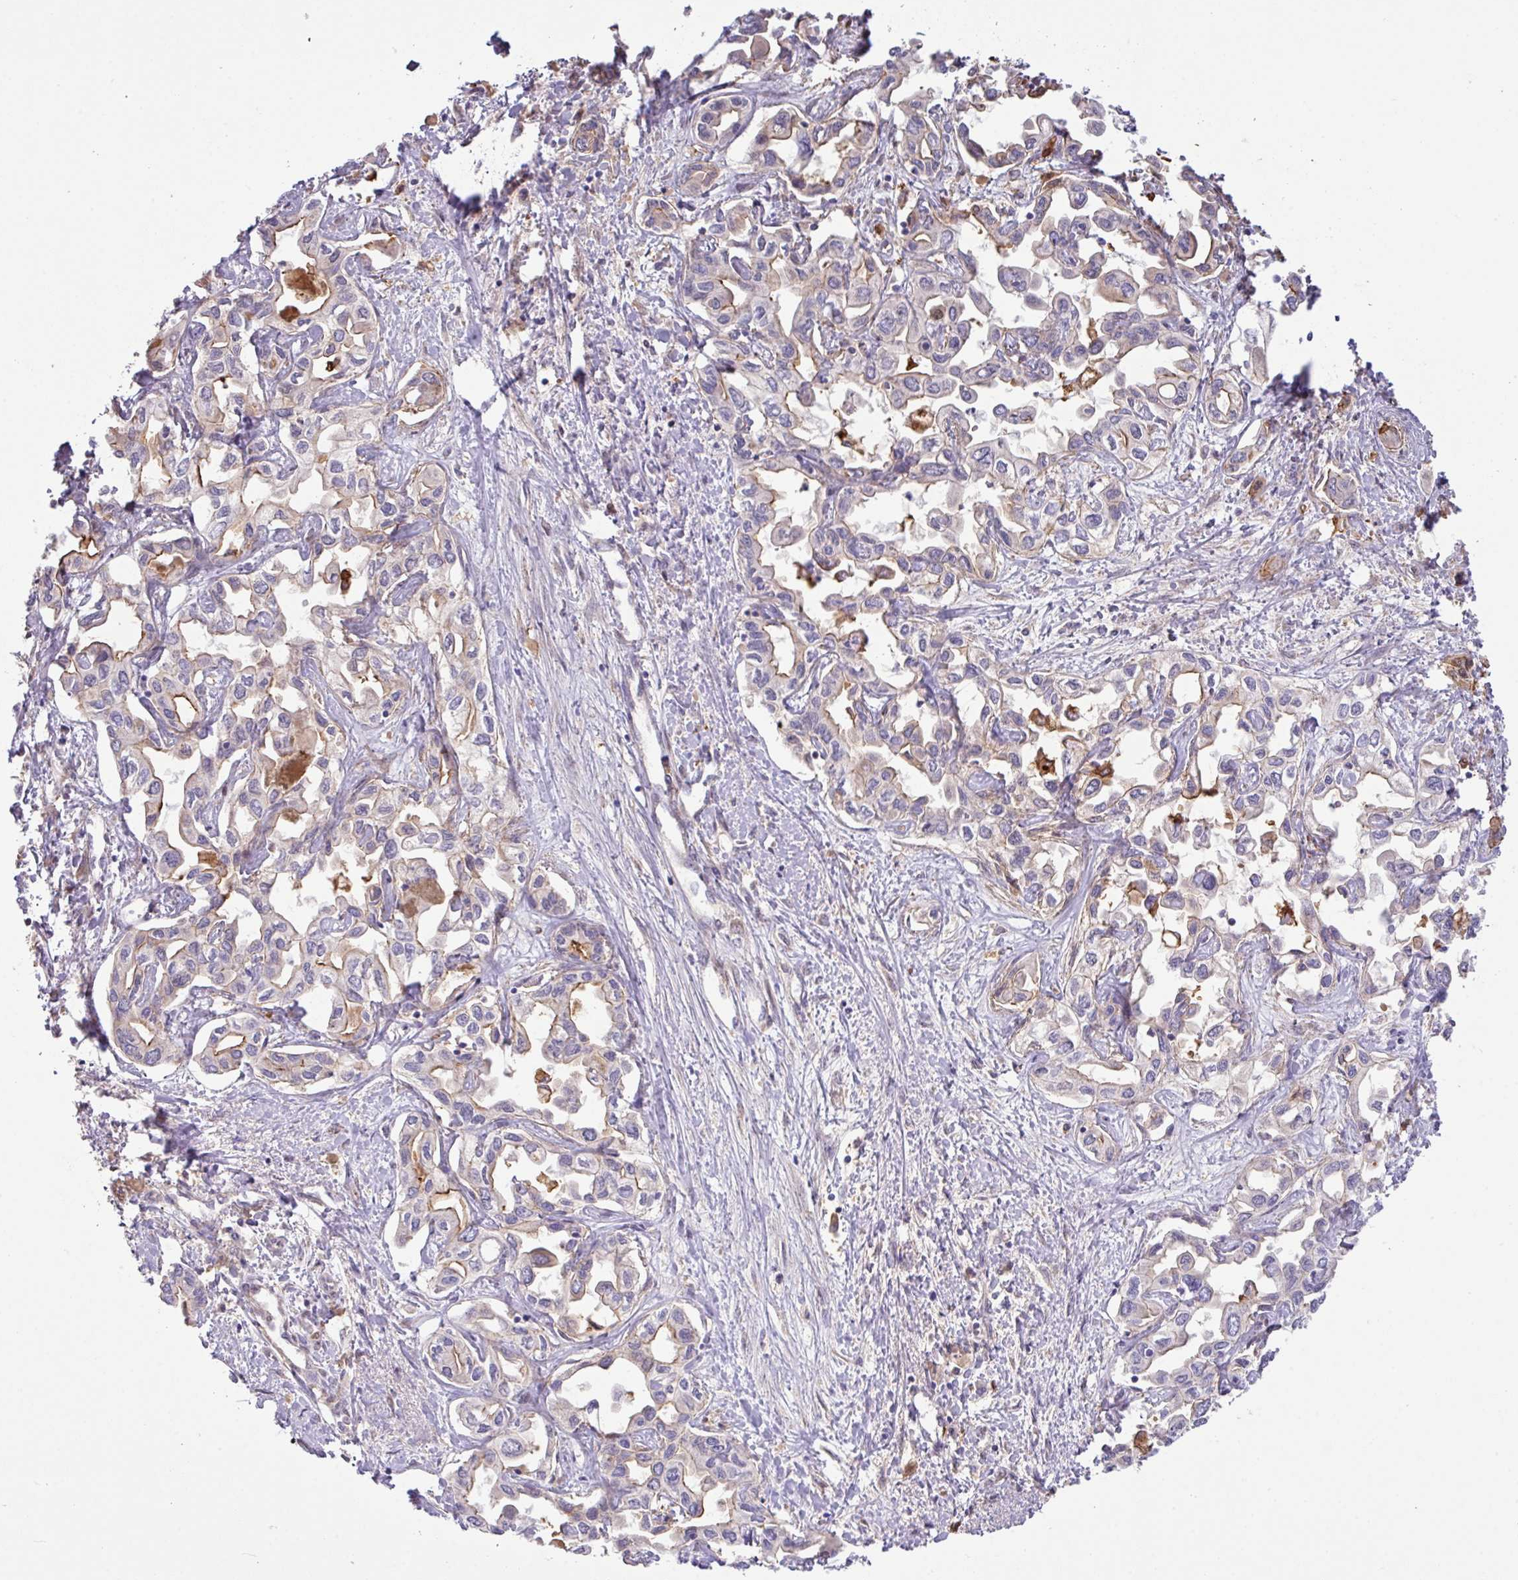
{"staining": {"intensity": "moderate", "quantity": "25%-75%", "location": "cytoplasmic/membranous"}, "tissue": "liver cancer", "cell_type": "Tumor cells", "image_type": "cancer", "snomed": [{"axis": "morphology", "description": "Cholangiocarcinoma"}, {"axis": "topography", "description": "Liver"}], "caption": "High-magnification brightfield microscopy of cholangiocarcinoma (liver) stained with DAB (3,3'-diaminobenzidine) (brown) and counterstained with hematoxylin (blue). tumor cells exhibit moderate cytoplasmic/membranous staining is appreciated in about25%-75% of cells.", "gene": "LRRC53", "patient": {"sex": "female", "age": 64}}